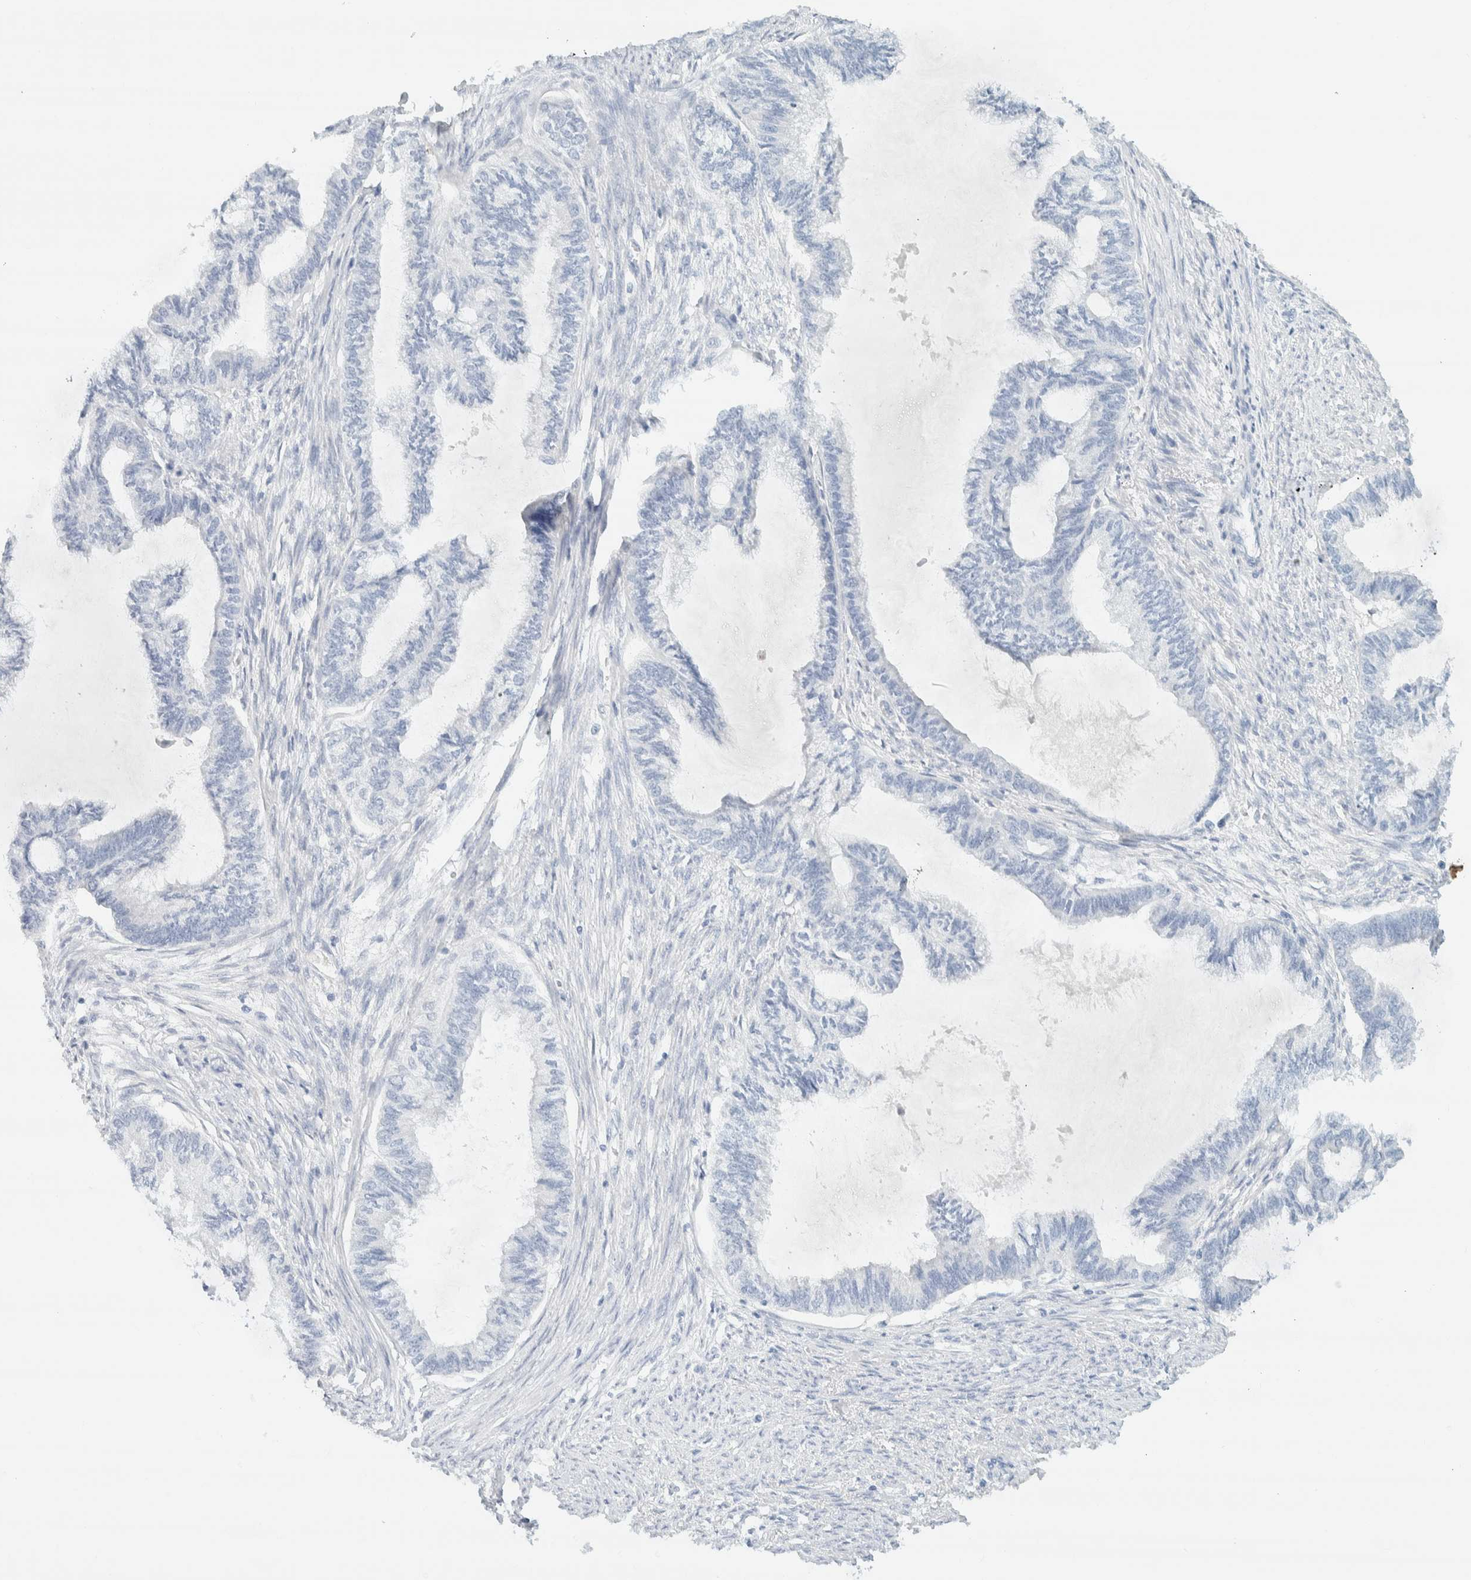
{"staining": {"intensity": "negative", "quantity": "none", "location": "none"}, "tissue": "endometrial cancer", "cell_type": "Tumor cells", "image_type": "cancer", "snomed": [{"axis": "morphology", "description": "Adenocarcinoma, NOS"}, {"axis": "topography", "description": "Endometrium"}], "caption": "The photomicrograph displays no significant positivity in tumor cells of endometrial cancer (adenocarcinoma).", "gene": "ALOX12B", "patient": {"sex": "female", "age": 86}}